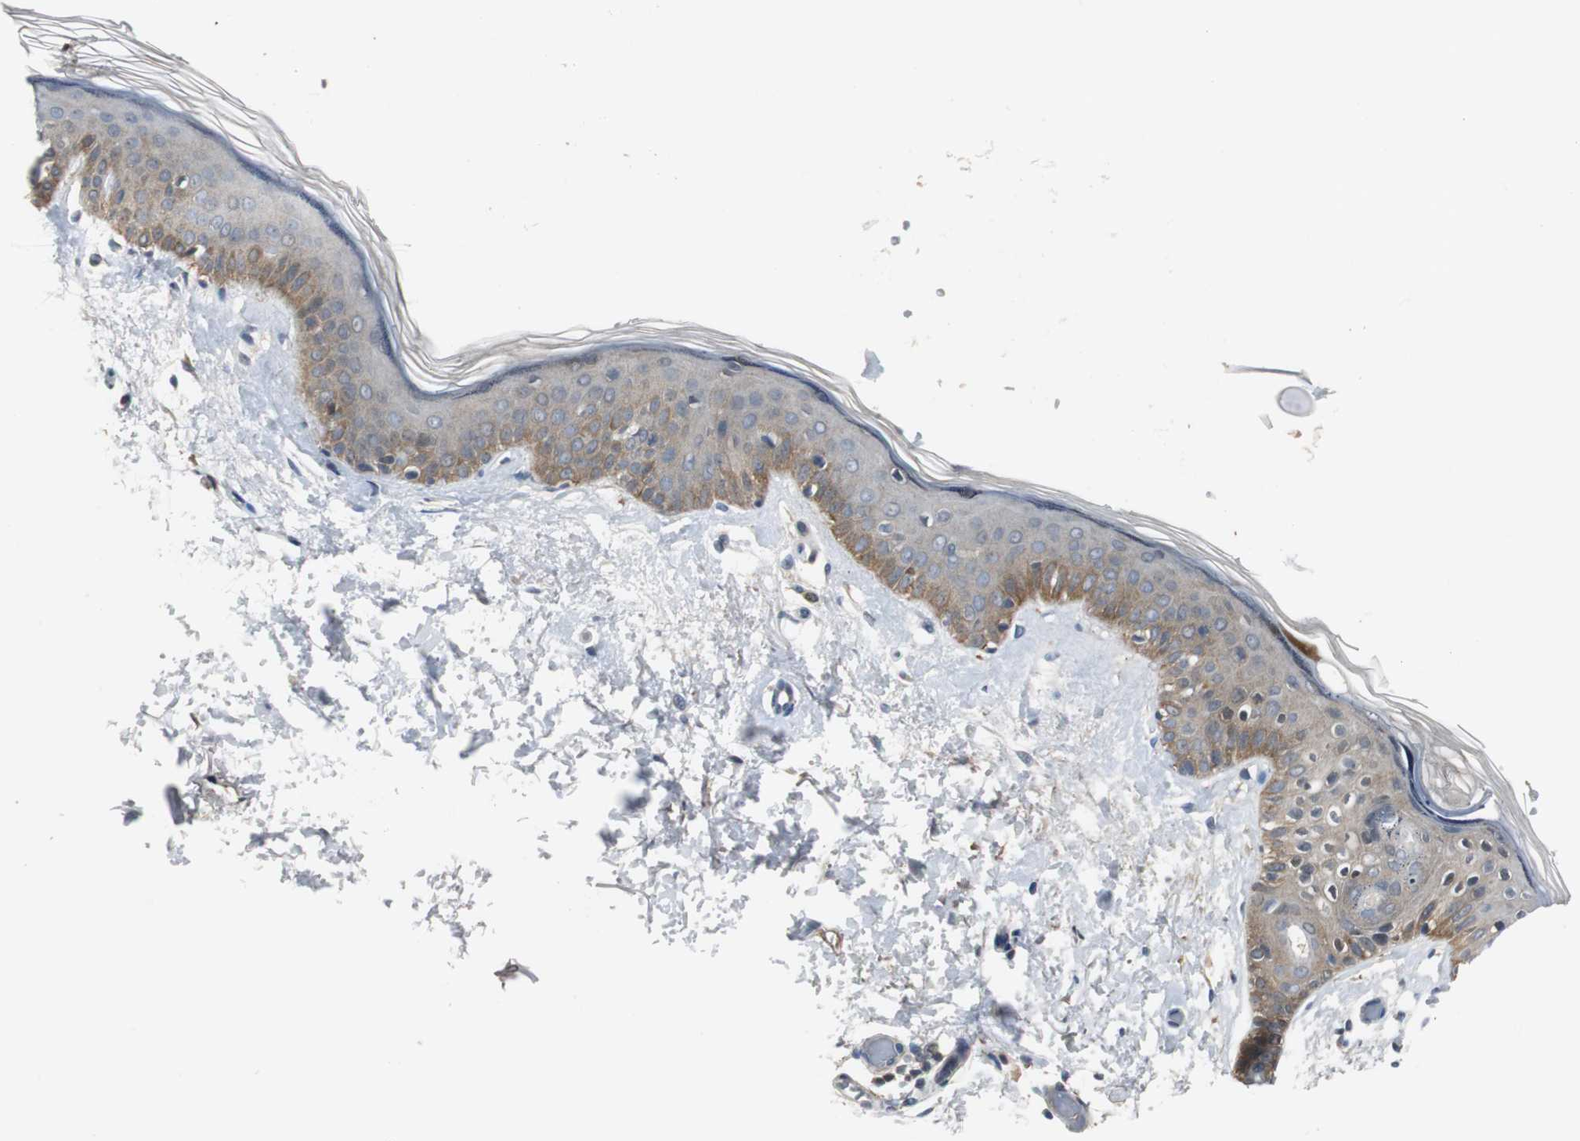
{"staining": {"intensity": "negative", "quantity": "none", "location": "none"}, "tissue": "skin", "cell_type": "Fibroblasts", "image_type": "normal", "snomed": [{"axis": "morphology", "description": "Normal tissue, NOS"}, {"axis": "topography", "description": "Skin"}], "caption": "A high-resolution micrograph shows immunohistochemistry staining of benign skin, which displays no significant staining in fibroblasts. (Brightfield microscopy of DAB (3,3'-diaminobenzidine) immunohistochemistry (IHC) at high magnification).", "gene": "FHL2", "patient": {"sex": "female", "age": 56}}